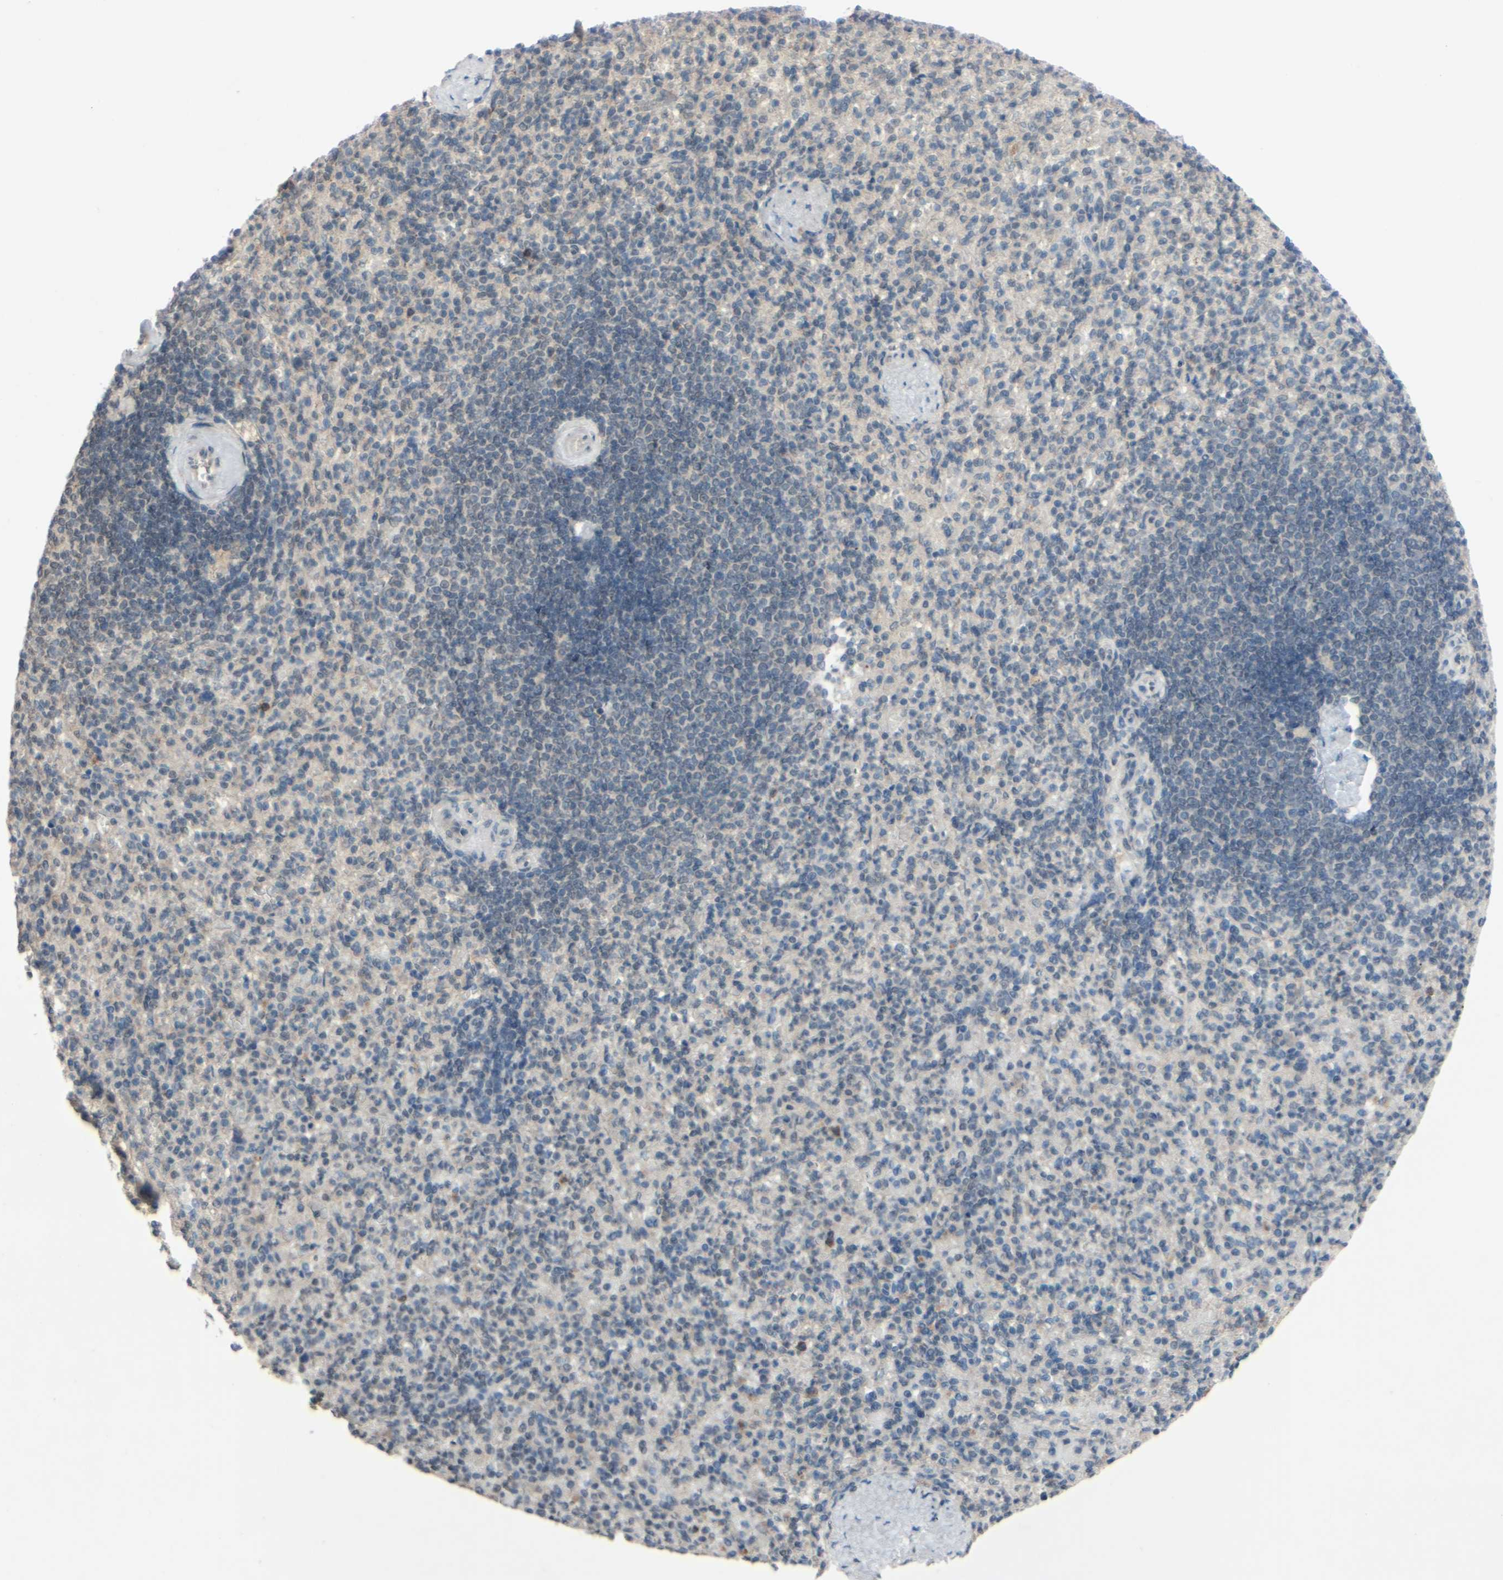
{"staining": {"intensity": "moderate", "quantity": "<25%", "location": "cytoplasmic/membranous"}, "tissue": "spleen", "cell_type": "Cells in red pulp", "image_type": "normal", "snomed": [{"axis": "morphology", "description": "Normal tissue, NOS"}, {"axis": "topography", "description": "Spleen"}], "caption": "Immunohistochemical staining of unremarkable human spleen shows moderate cytoplasmic/membranous protein staining in approximately <25% of cells in red pulp.", "gene": "CDCP1", "patient": {"sex": "female", "age": 74}}